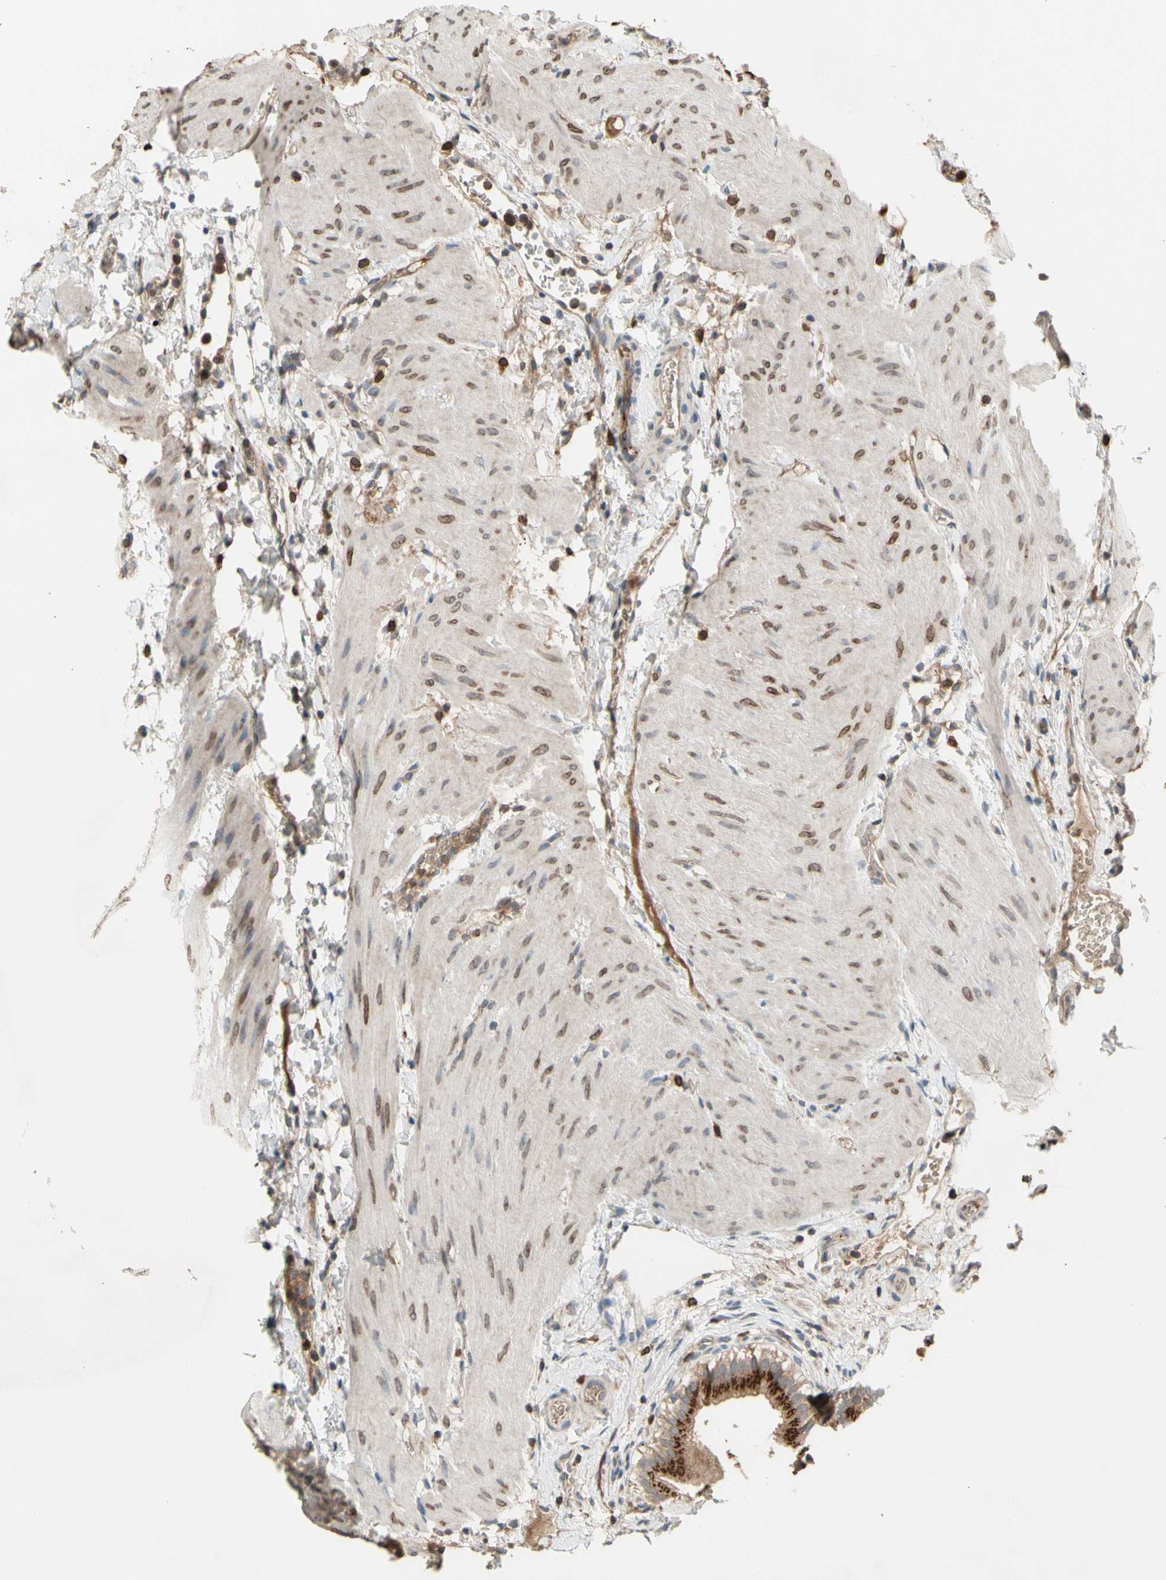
{"staining": {"intensity": "strong", "quantity": ">75%", "location": "cytoplasmic/membranous"}, "tissue": "gallbladder", "cell_type": "Glandular cells", "image_type": "normal", "snomed": [{"axis": "morphology", "description": "Normal tissue, NOS"}, {"axis": "topography", "description": "Gallbladder"}], "caption": "Brown immunohistochemical staining in benign human gallbladder shows strong cytoplasmic/membranous expression in about >75% of glandular cells.", "gene": "GALNT5", "patient": {"sex": "female", "age": 26}}